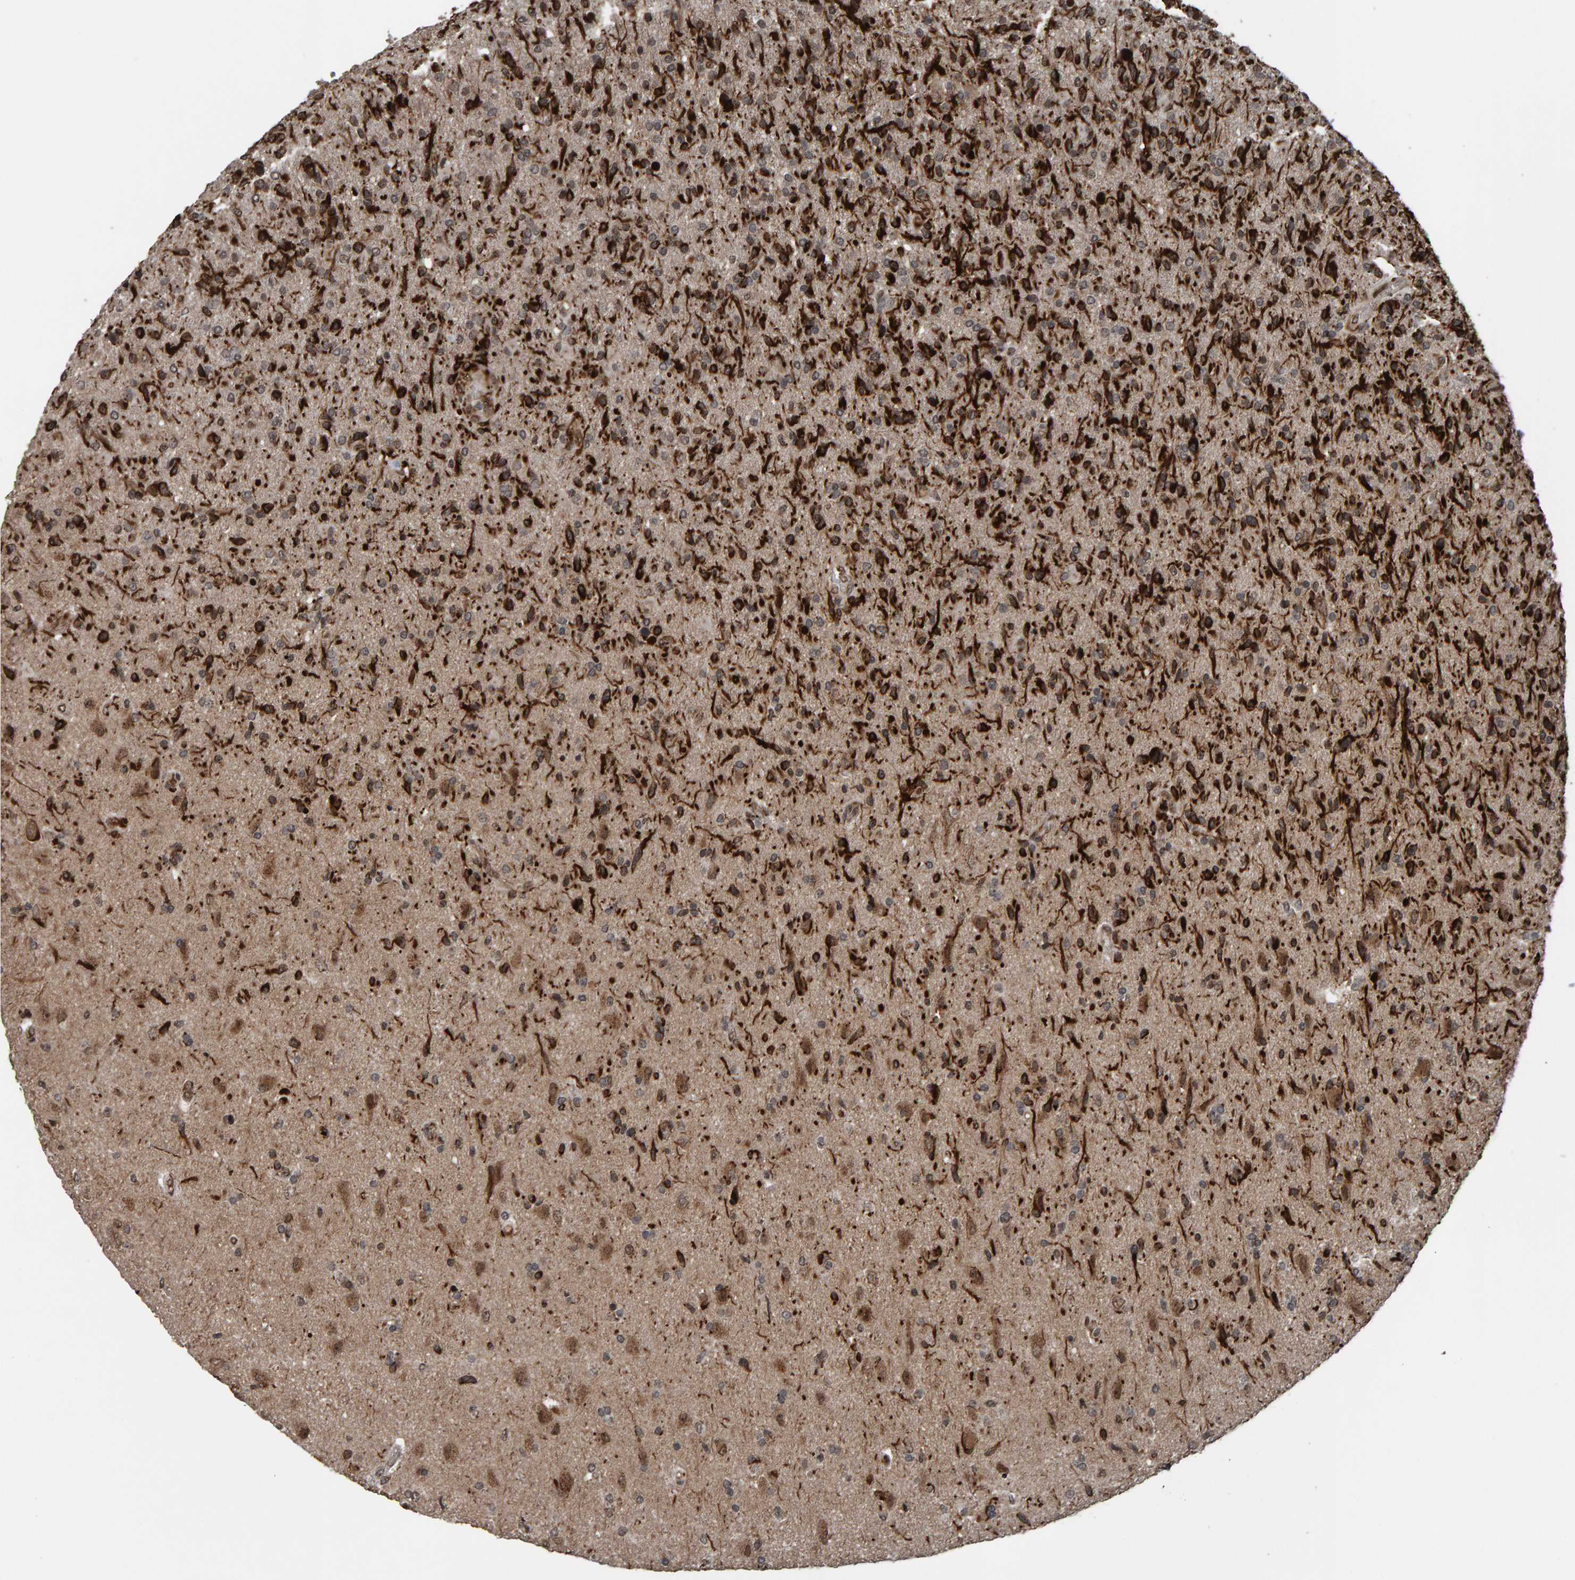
{"staining": {"intensity": "strong", "quantity": ">75%", "location": "cytoplasmic/membranous"}, "tissue": "glioma", "cell_type": "Tumor cells", "image_type": "cancer", "snomed": [{"axis": "morphology", "description": "Glioma, malignant, High grade"}, {"axis": "topography", "description": "Brain"}], "caption": "Glioma stained with a brown dye displays strong cytoplasmic/membranous positive positivity in about >75% of tumor cells.", "gene": "ZNF366", "patient": {"sex": "male", "age": 72}}